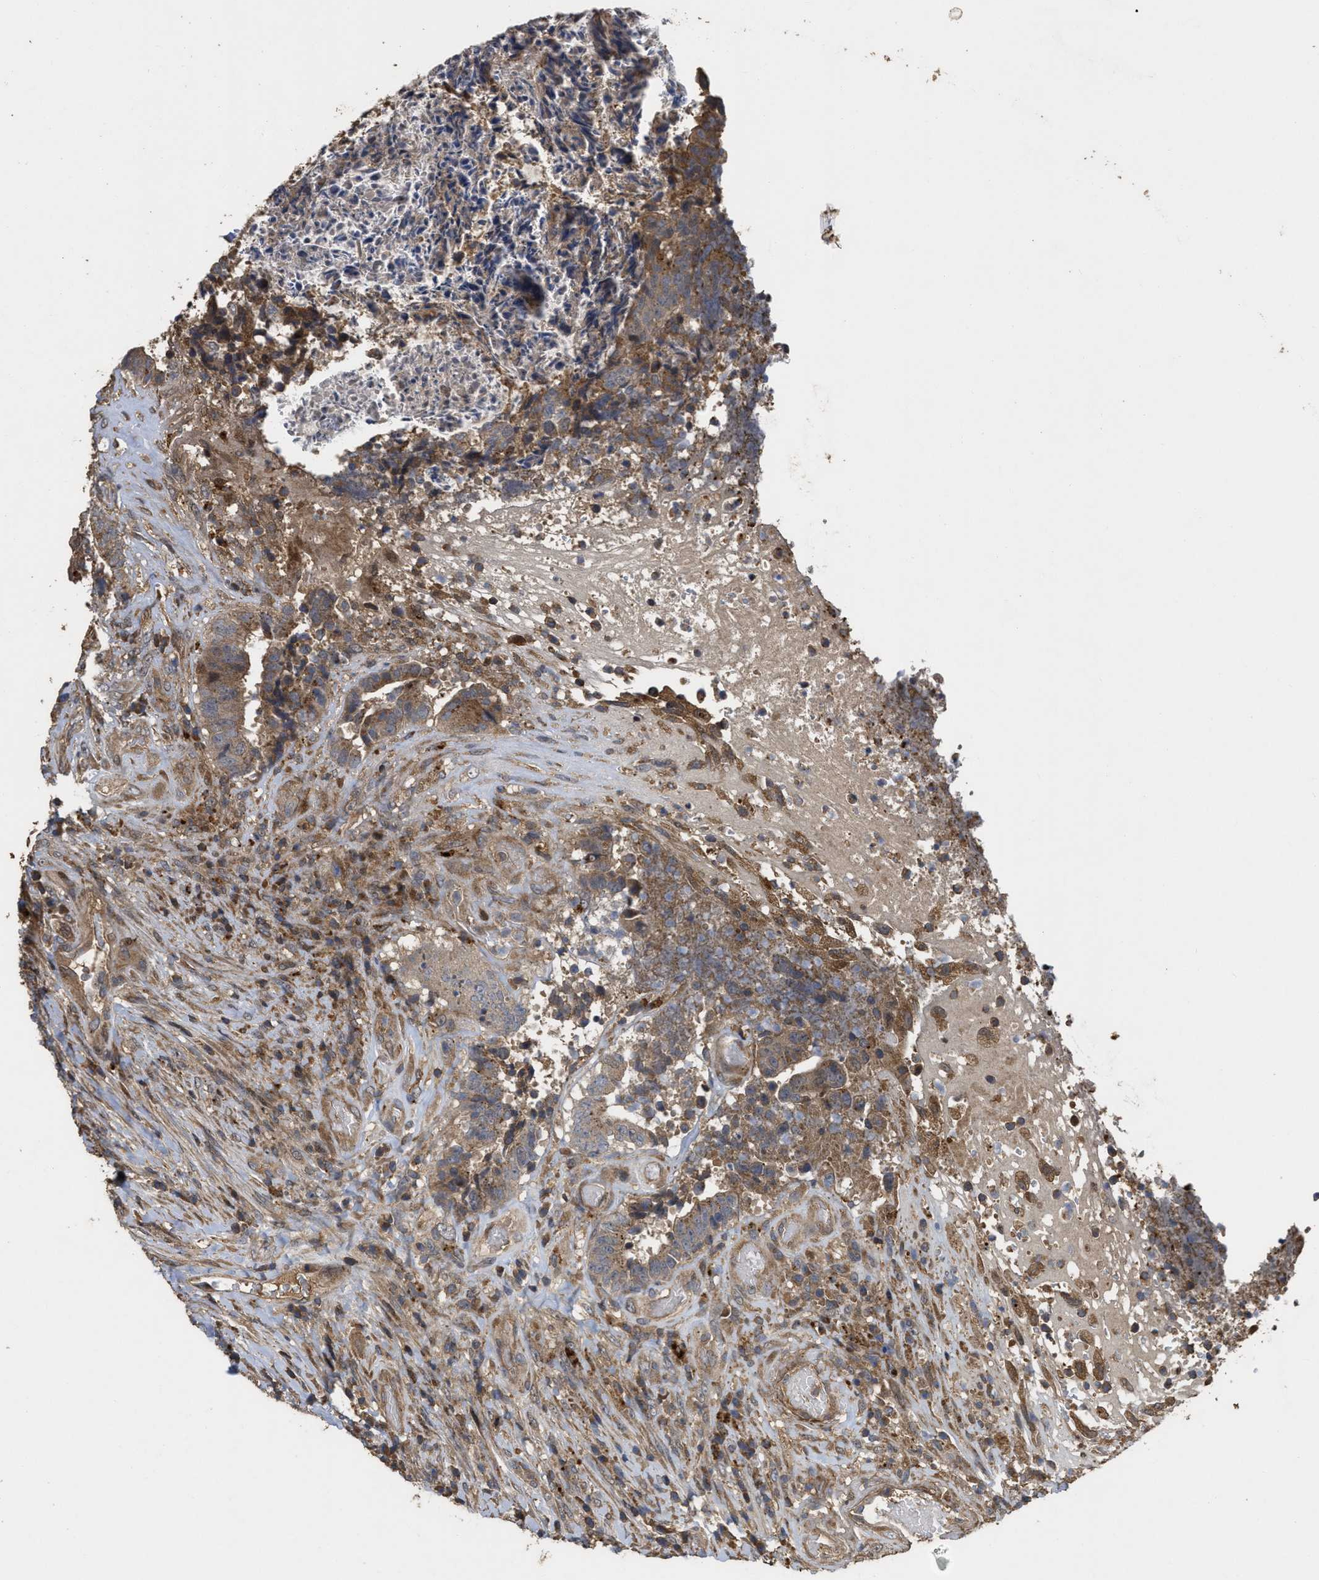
{"staining": {"intensity": "moderate", "quantity": ">75%", "location": "cytoplasmic/membranous"}, "tissue": "colorectal cancer", "cell_type": "Tumor cells", "image_type": "cancer", "snomed": [{"axis": "morphology", "description": "Adenocarcinoma, NOS"}, {"axis": "topography", "description": "Rectum"}], "caption": "Colorectal adenocarcinoma stained with a protein marker exhibits moderate staining in tumor cells.", "gene": "CBR3", "patient": {"sex": "male", "age": 72}}